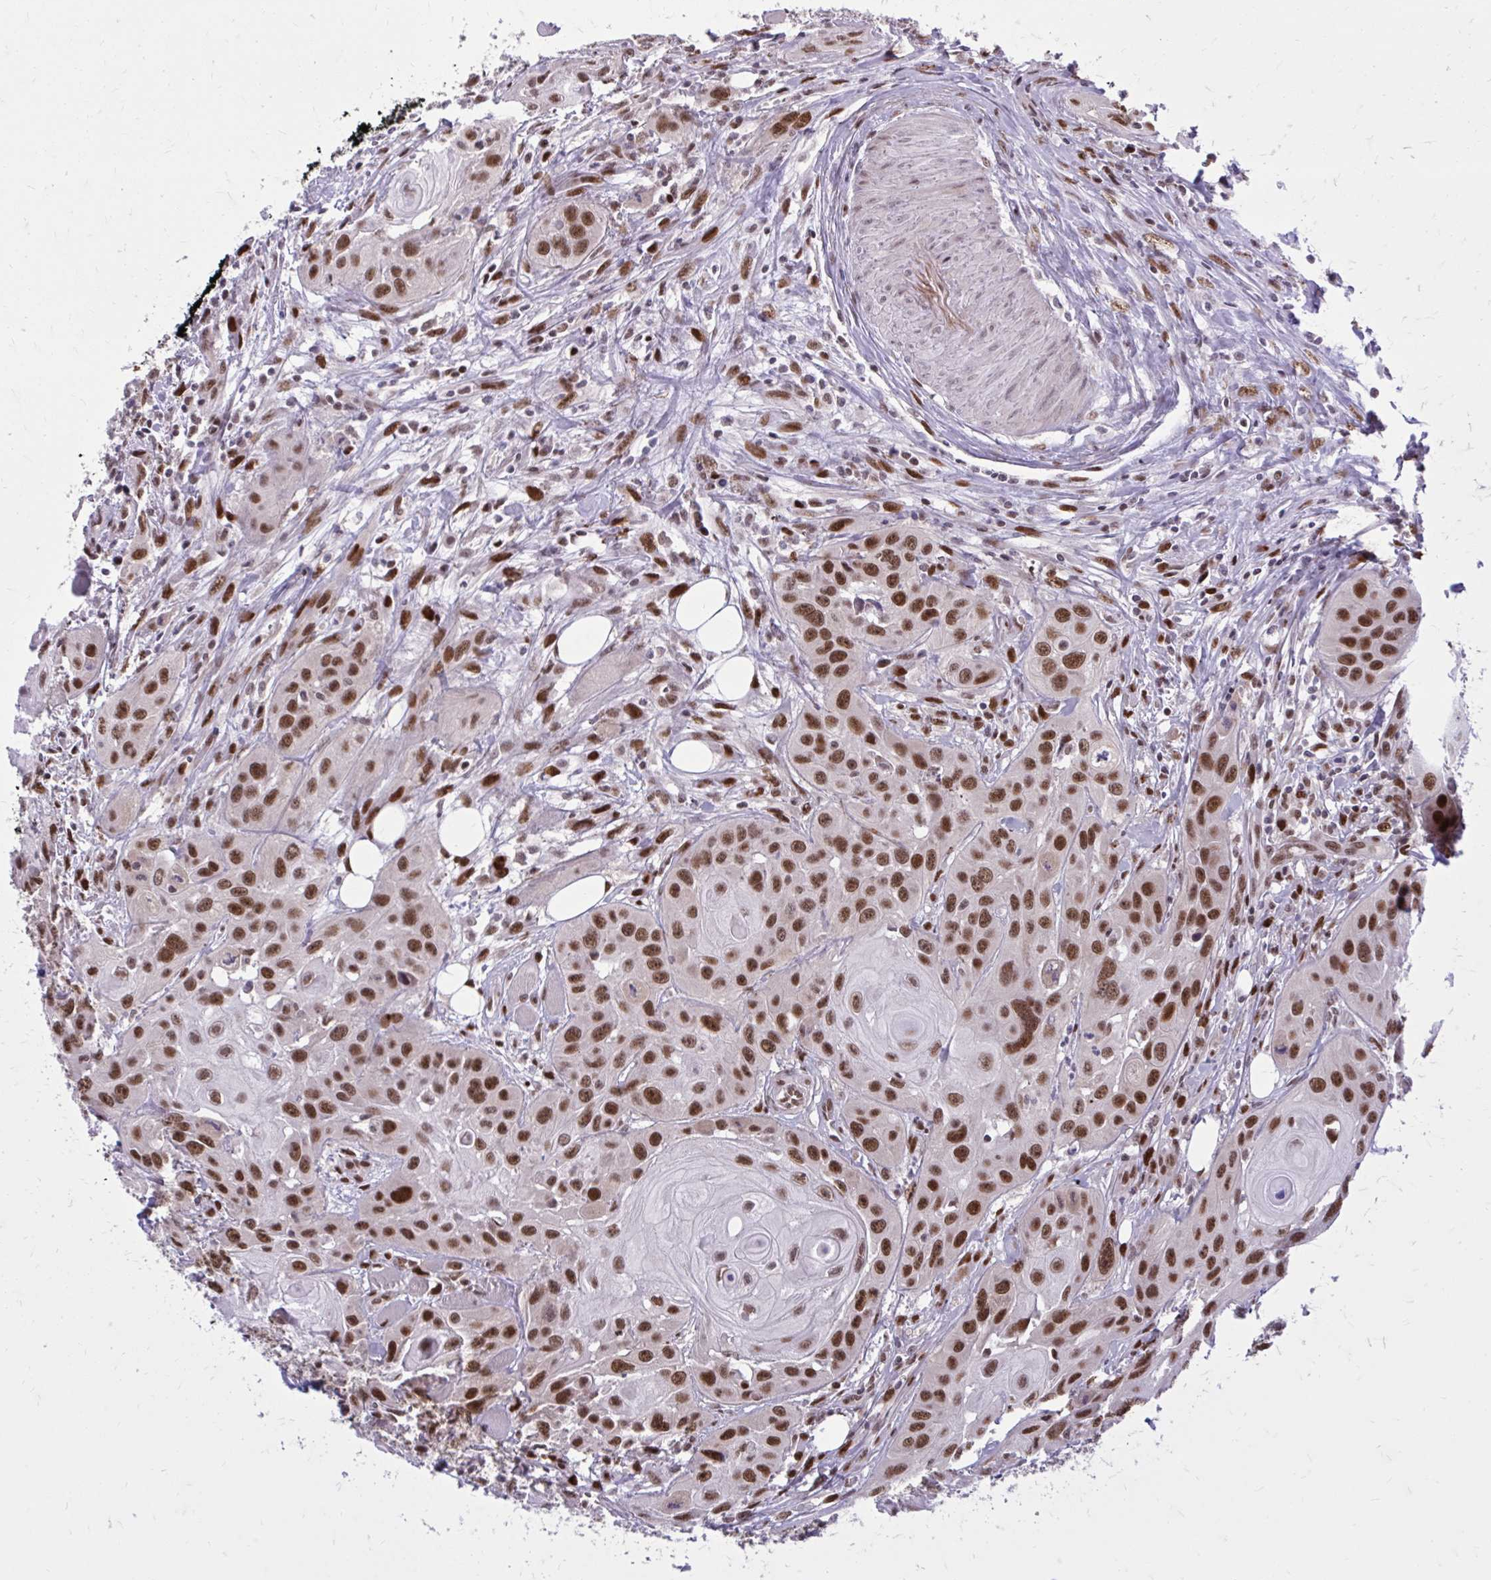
{"staining": {"intensity": "moderate", "quantity": ">75%", "location": "nuclear"}, "tissue": "head and neck cancer", "cell_type": "Tumor cells", "image_type": "cancer", "snomed": [{"axis": "morphology", "description": "Squamous cell carcinoma, NOS"}, {"axis": "topography", "description": "Oral tissue"}, {"axis": "topography", "description": "Head-Neck"}], "caption": "Tumor cells reveal moderate nuclear staining in approximately >75% of cells in head and neck cancer.", "gene": "PSME4", "patient": {"sex": "male", "age": 58}}